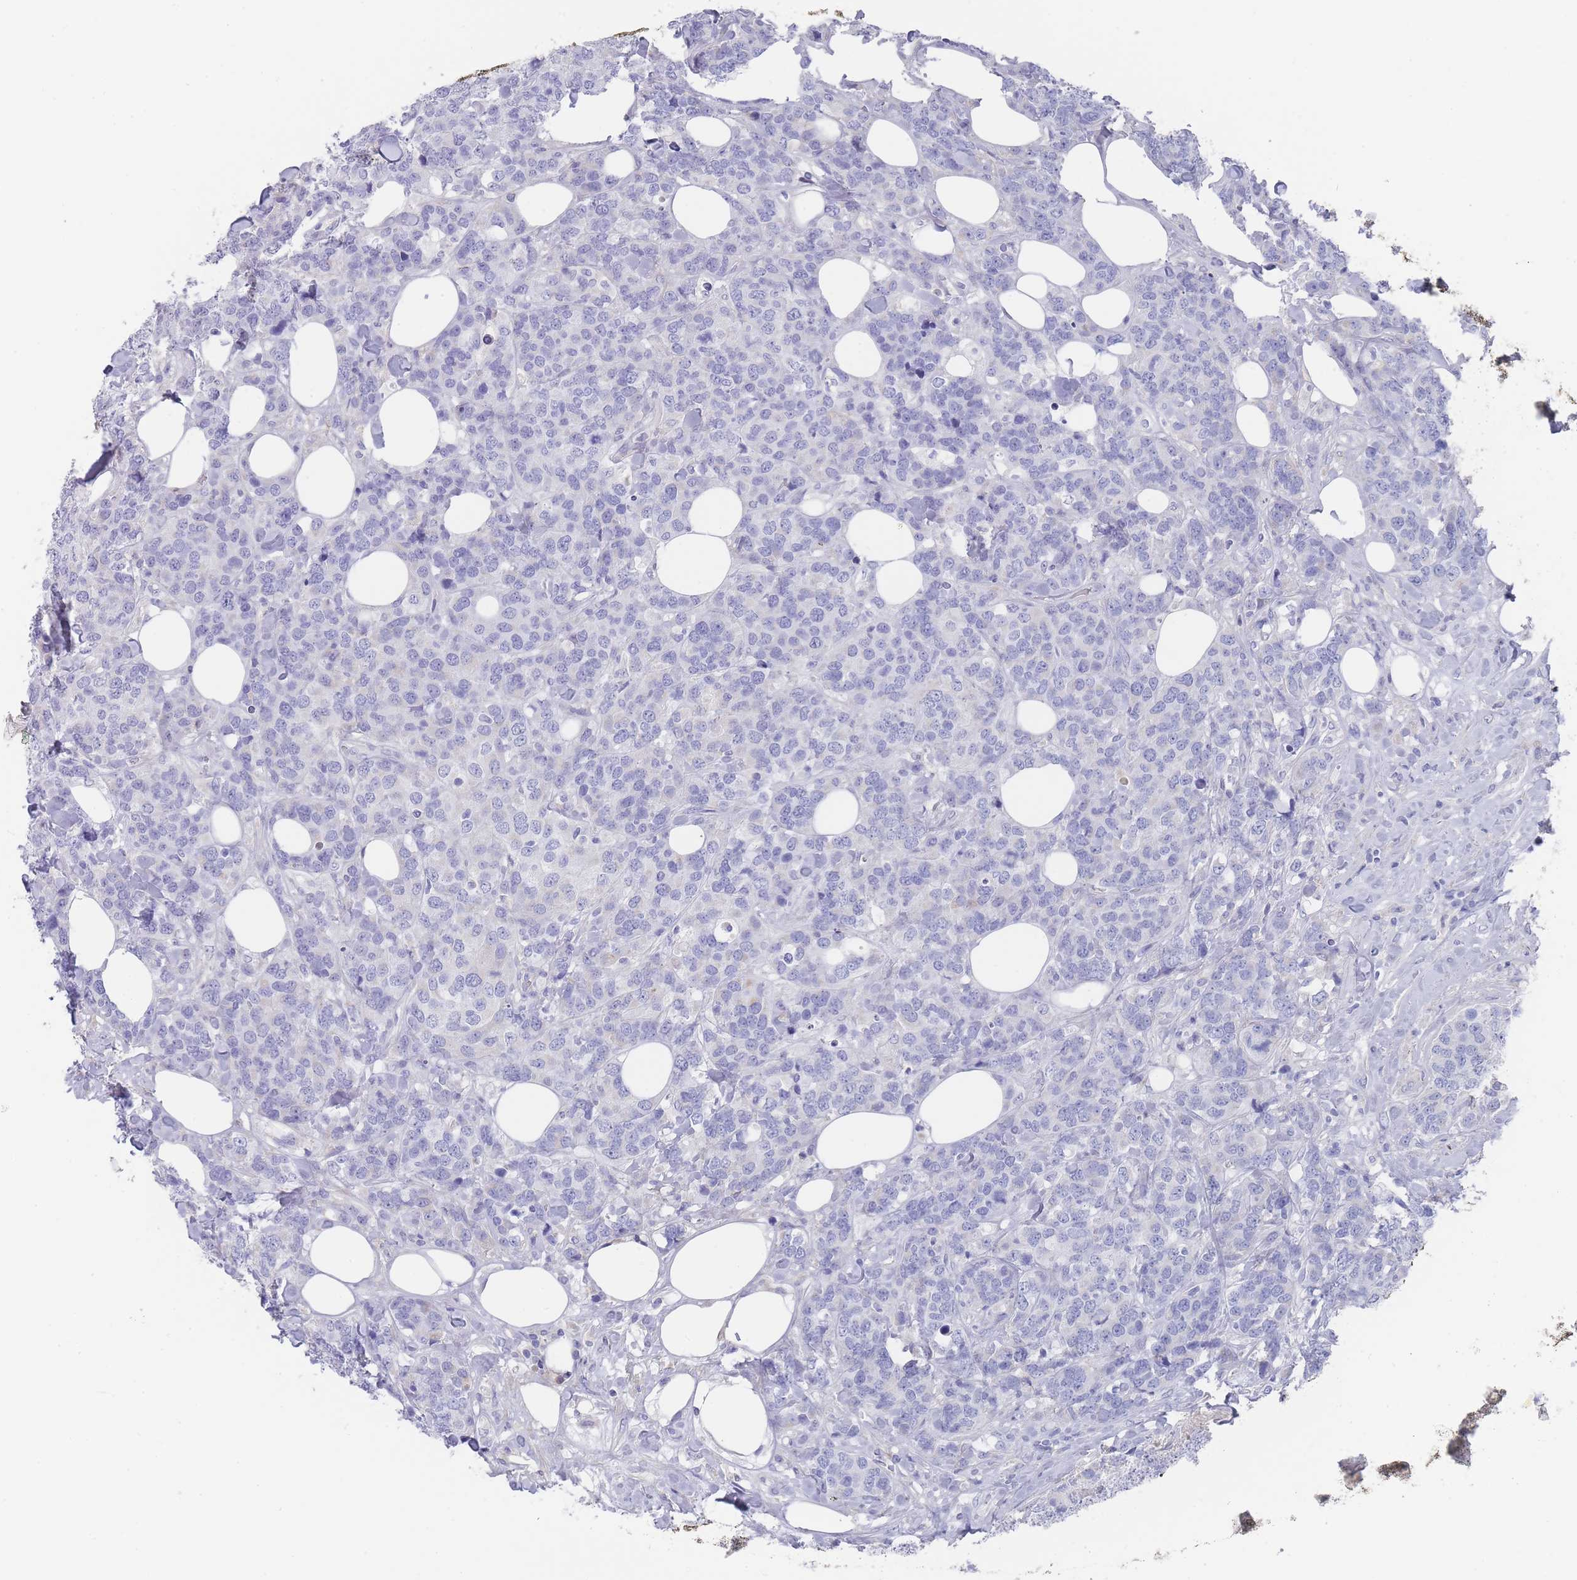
{"staining": {"intensity": "negative", "quantity": "none", "location": "none"}, "tissue": "breast cancer", "cell_type": "Tumor cells", "image_type": "cancer", "snomed": [{"axis": "morphology", "description": "Lobular carcinoma"}, {"axis": "topography", "description": "Breast"}], "caption": "IHC photomicrograph of human breast cancer stained for a protein (brown), which reveals no positivity in tumor cells.", "gene": "SCCPDH", "patient": {"sex": "female", "age": 59}}